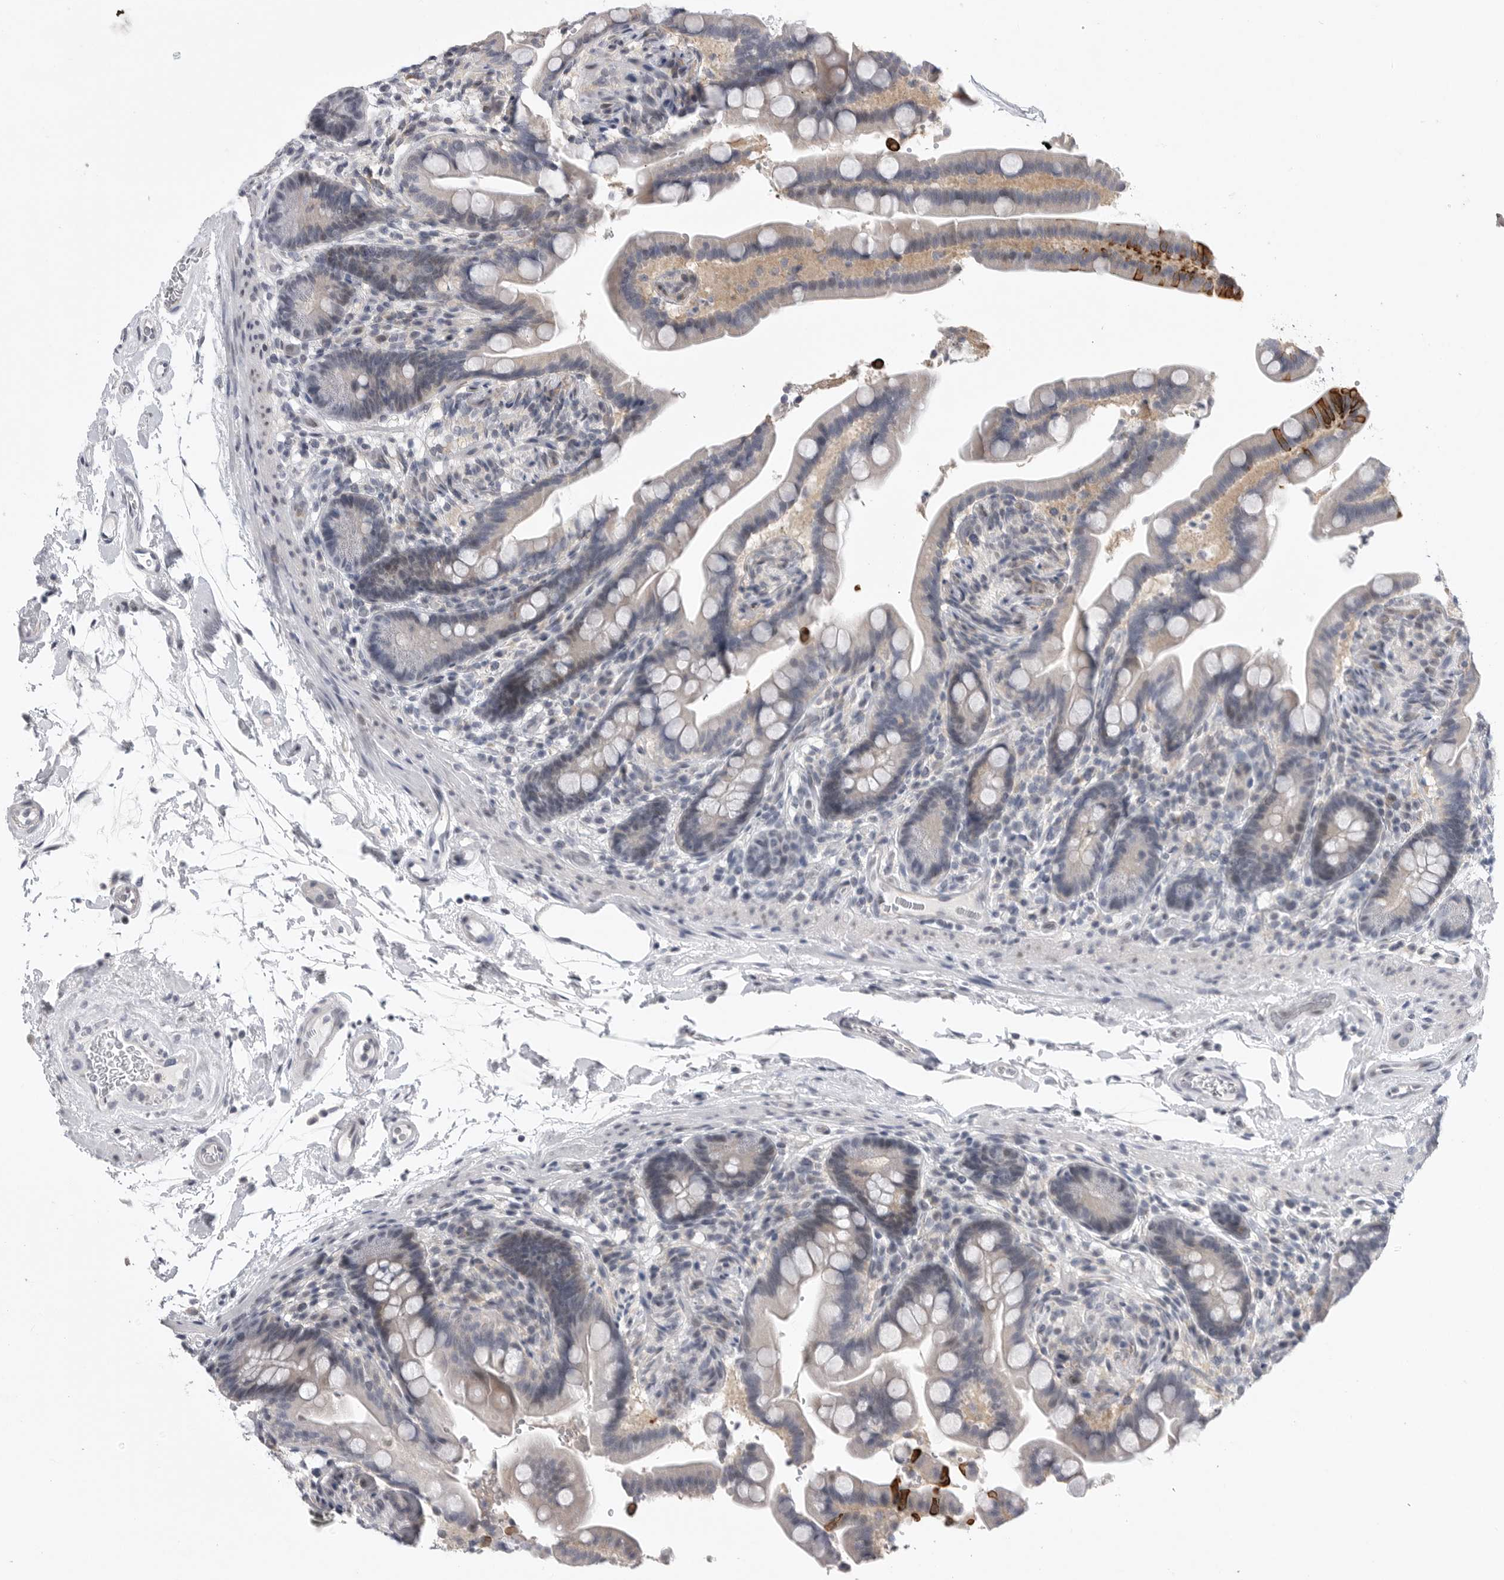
{"staining": {"intensity": "negative", "quantity": "none", "location": "none"}, "tissue": "colon", "cell_type": "Endothelial cells", "image_type": "normal", "snomed": [{"axis": "morphology", "description": "Normal tissue, NOS"}, {"axis": "topography", "description": "Smooth muscle"}, {"axis": "topography", "description": "Colon"}], "caption": "This is an immunohistochemistry (IHC) histopathology image of normal human colon. There is no positivity in endothelial cells.", "gene": "FBXO43", "patient": {"sex": "male", "age": 73}}